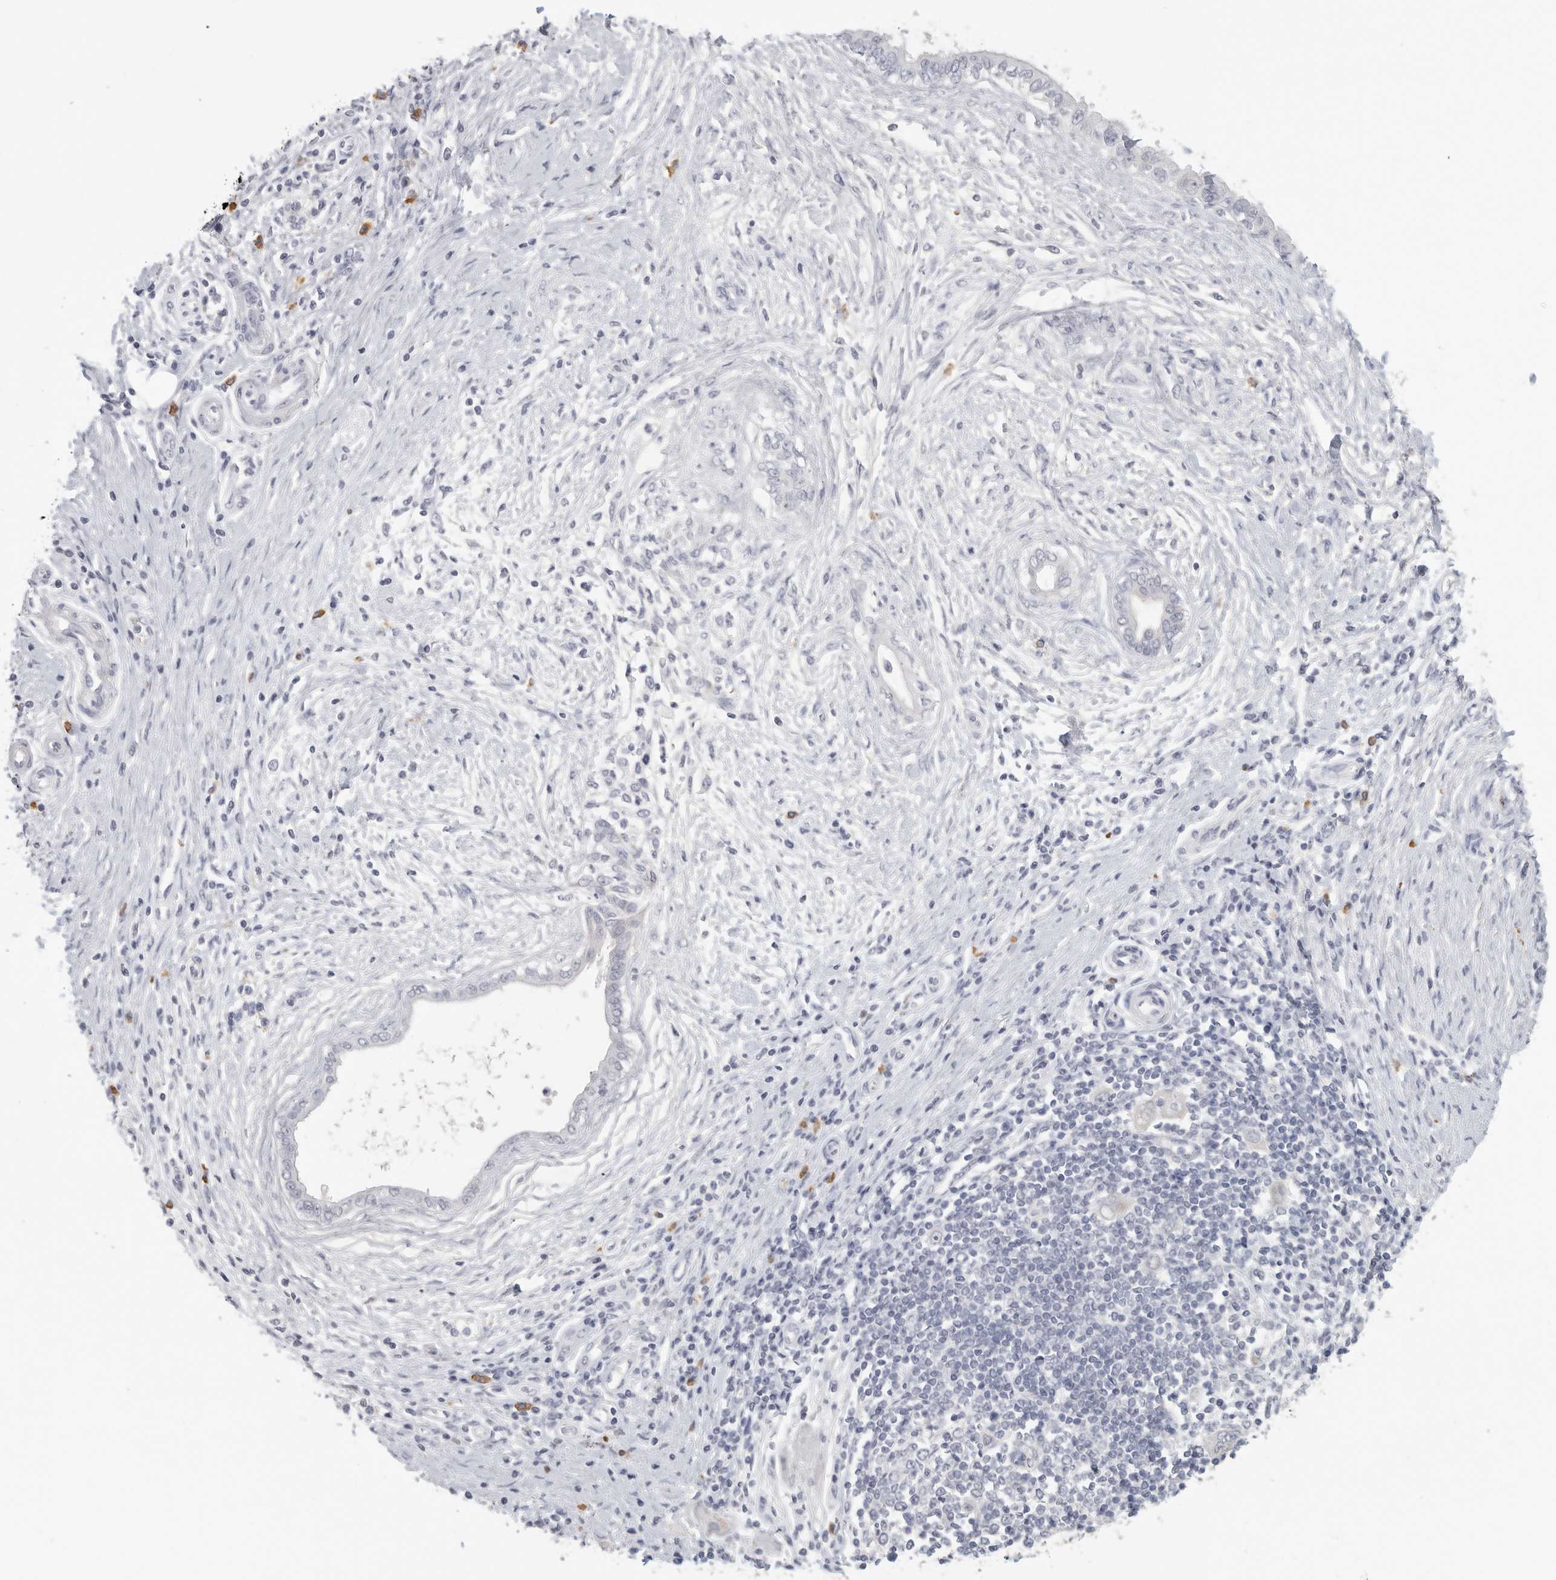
{"staining": {"intensity": "negative", "quantity": "none", "location": "none"}, "tissue": "pancreatic cancer", "cell_type": "Tumor cells", "image_type": "cancer", "snomed": [{"axis": "morphology", "description": "Adenocarcinoma, NOS"}, {"axis": "topography", "description": "Pancreas"}], "caption": "The image exhibits no significant positivity in tumor cells of pancreatic adenocarcinoma. Nuclei are stained in blue.", "gene": "DNAJC11", "patient": {"sex": "female", "age": 72}}